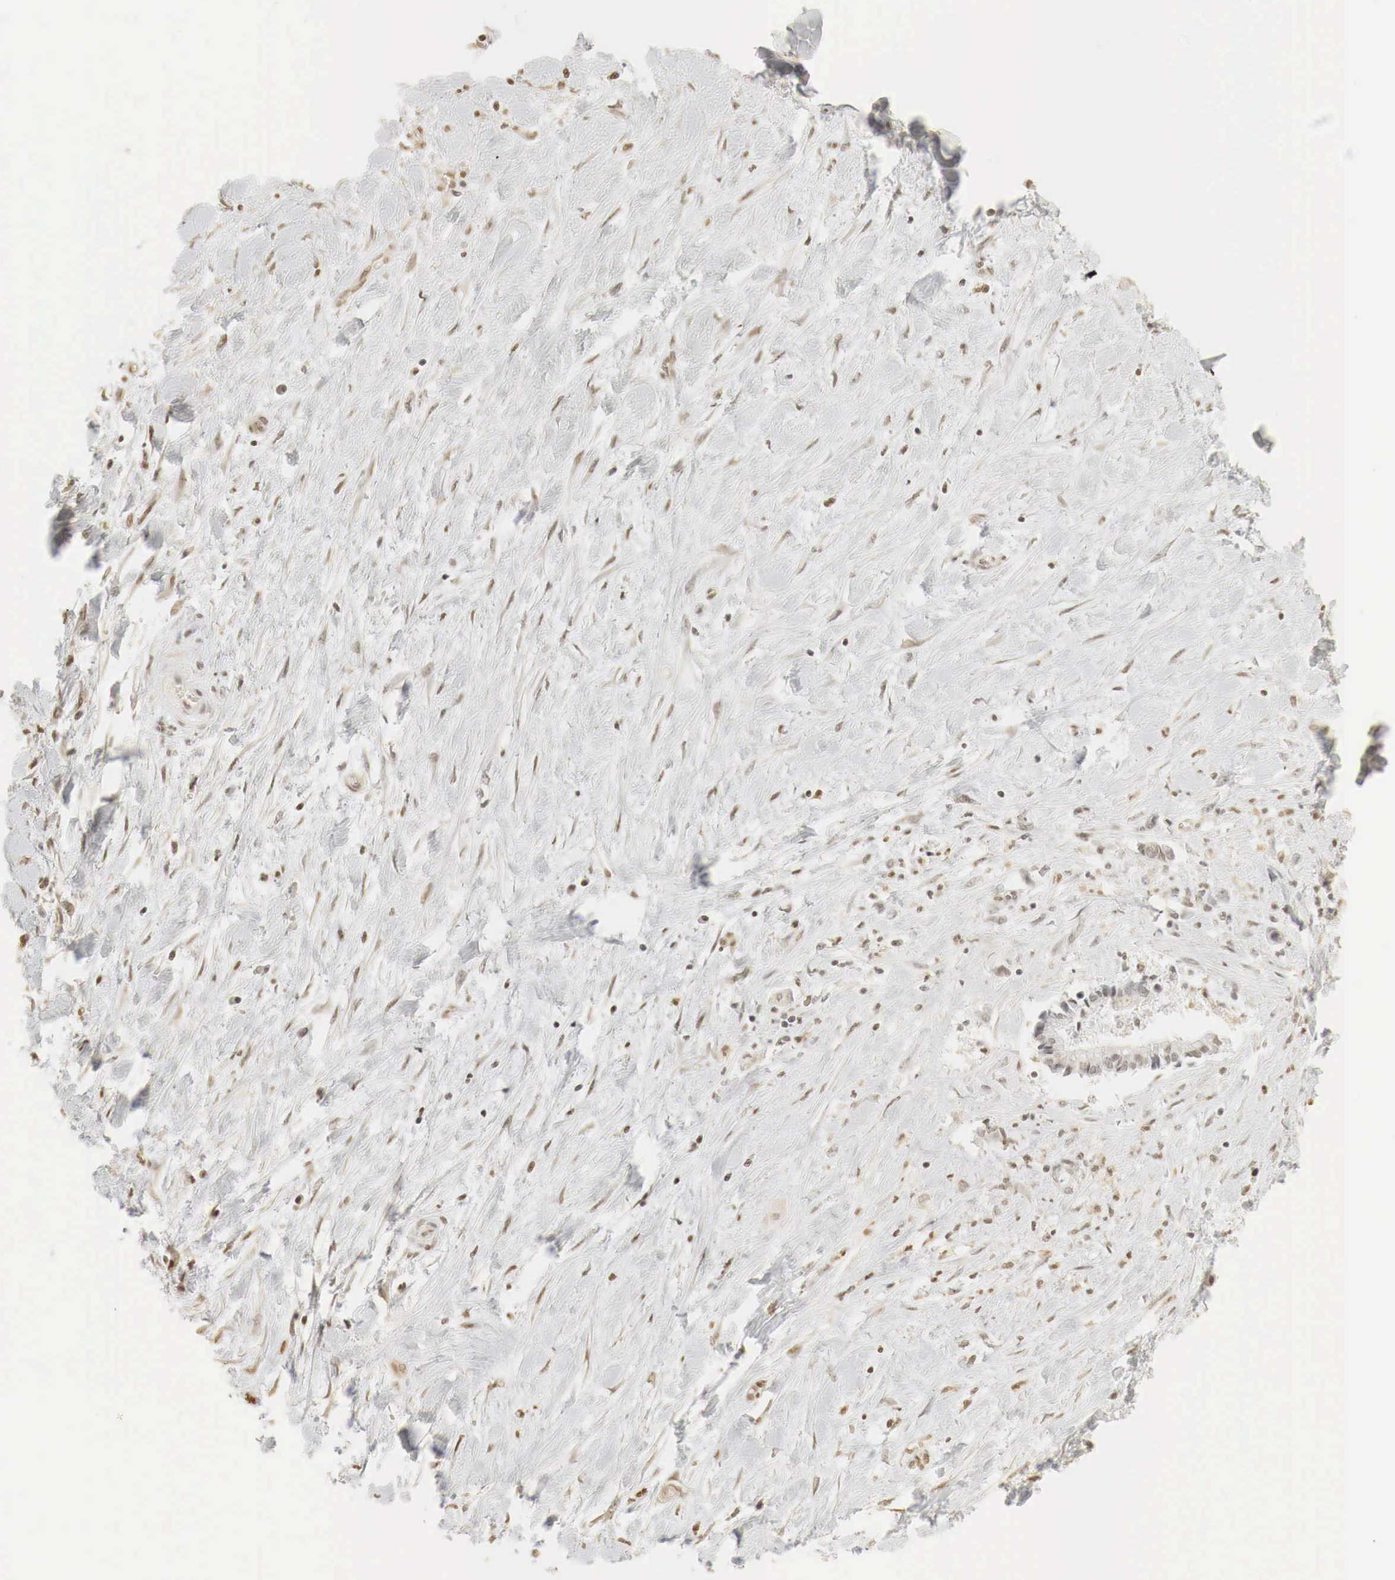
{"staining": {"intensity": "weak", "quantity": "25%-75%", "location": "cytoplasmic/membranous"}, "tissue": "liver cancer", "cell_type": "Tumor cells", "image_type": "cancer", "snomed": [{"axis": "morphology", "description": "Cholangiocarcinoma"}, {"axis": "topography", "description": "Liver"}], "caption": "Liver cholangiocarcinoma stained with a brown dye reveals weak cytoplasmic/membranous positive expression in about 25%-75% of tumor cells.", "gene": "ERBB4", "patient": {"sex": "male", "age": 57}}